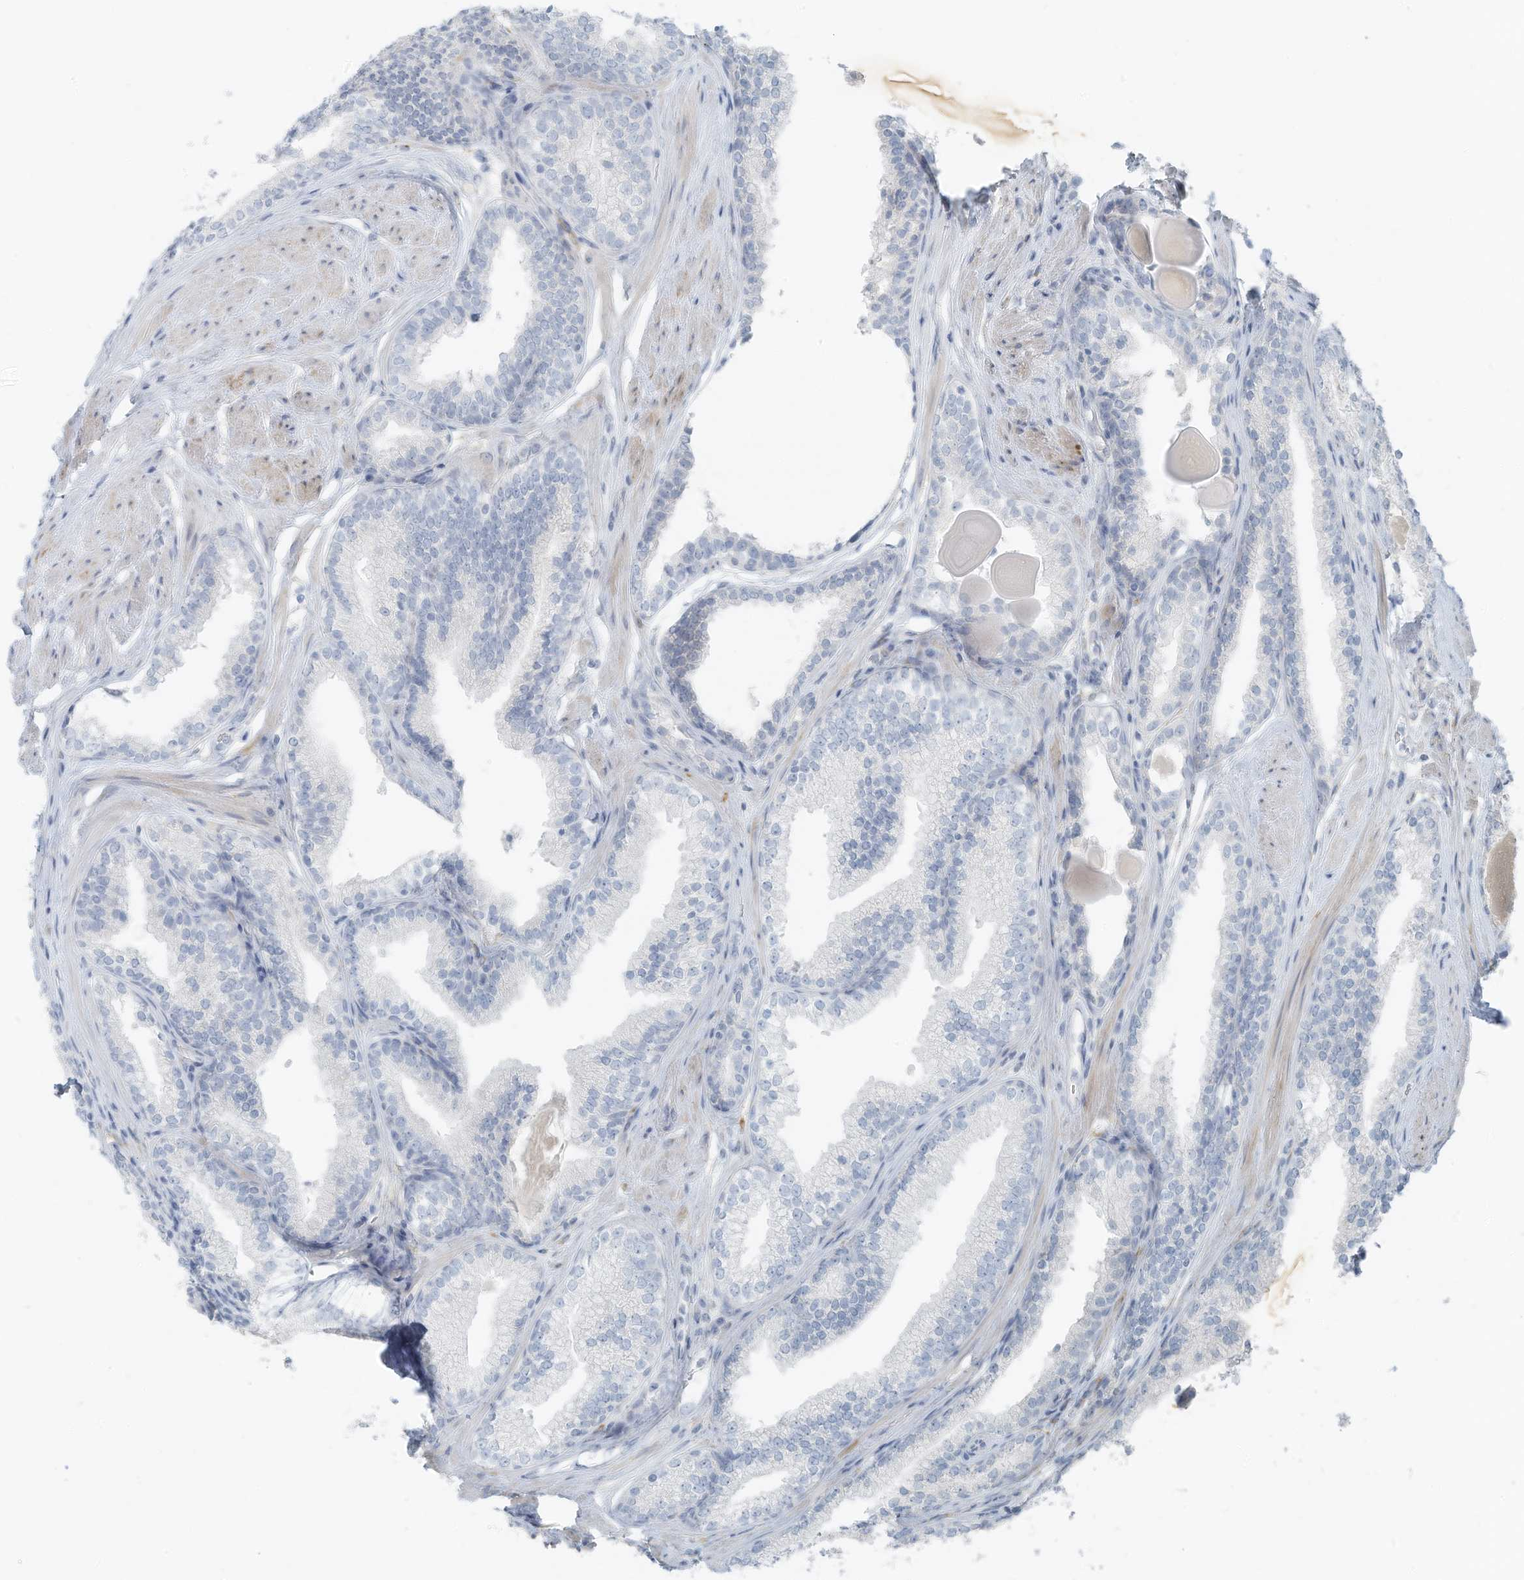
{"staining": {"intensity": "negative", "quantity": "none", "location": "none"}, "tissue": "prostate cancer", "cell_type": "Tumor cells", "image_type": "cancer", "snomed": [{"axis": "morphology", "description": "Adenocarcinoma, High grade"}, {"axis": "topography", "description": "Prostate"}], "caption": "Immunohistochemistry histopathology image of neoplastic tissue: human prostate cancer stained with DAB shows no significant protein staining in tumor cells.", "gene": "SLC25A43", "patient": {"sex": "male", "age": 63}}